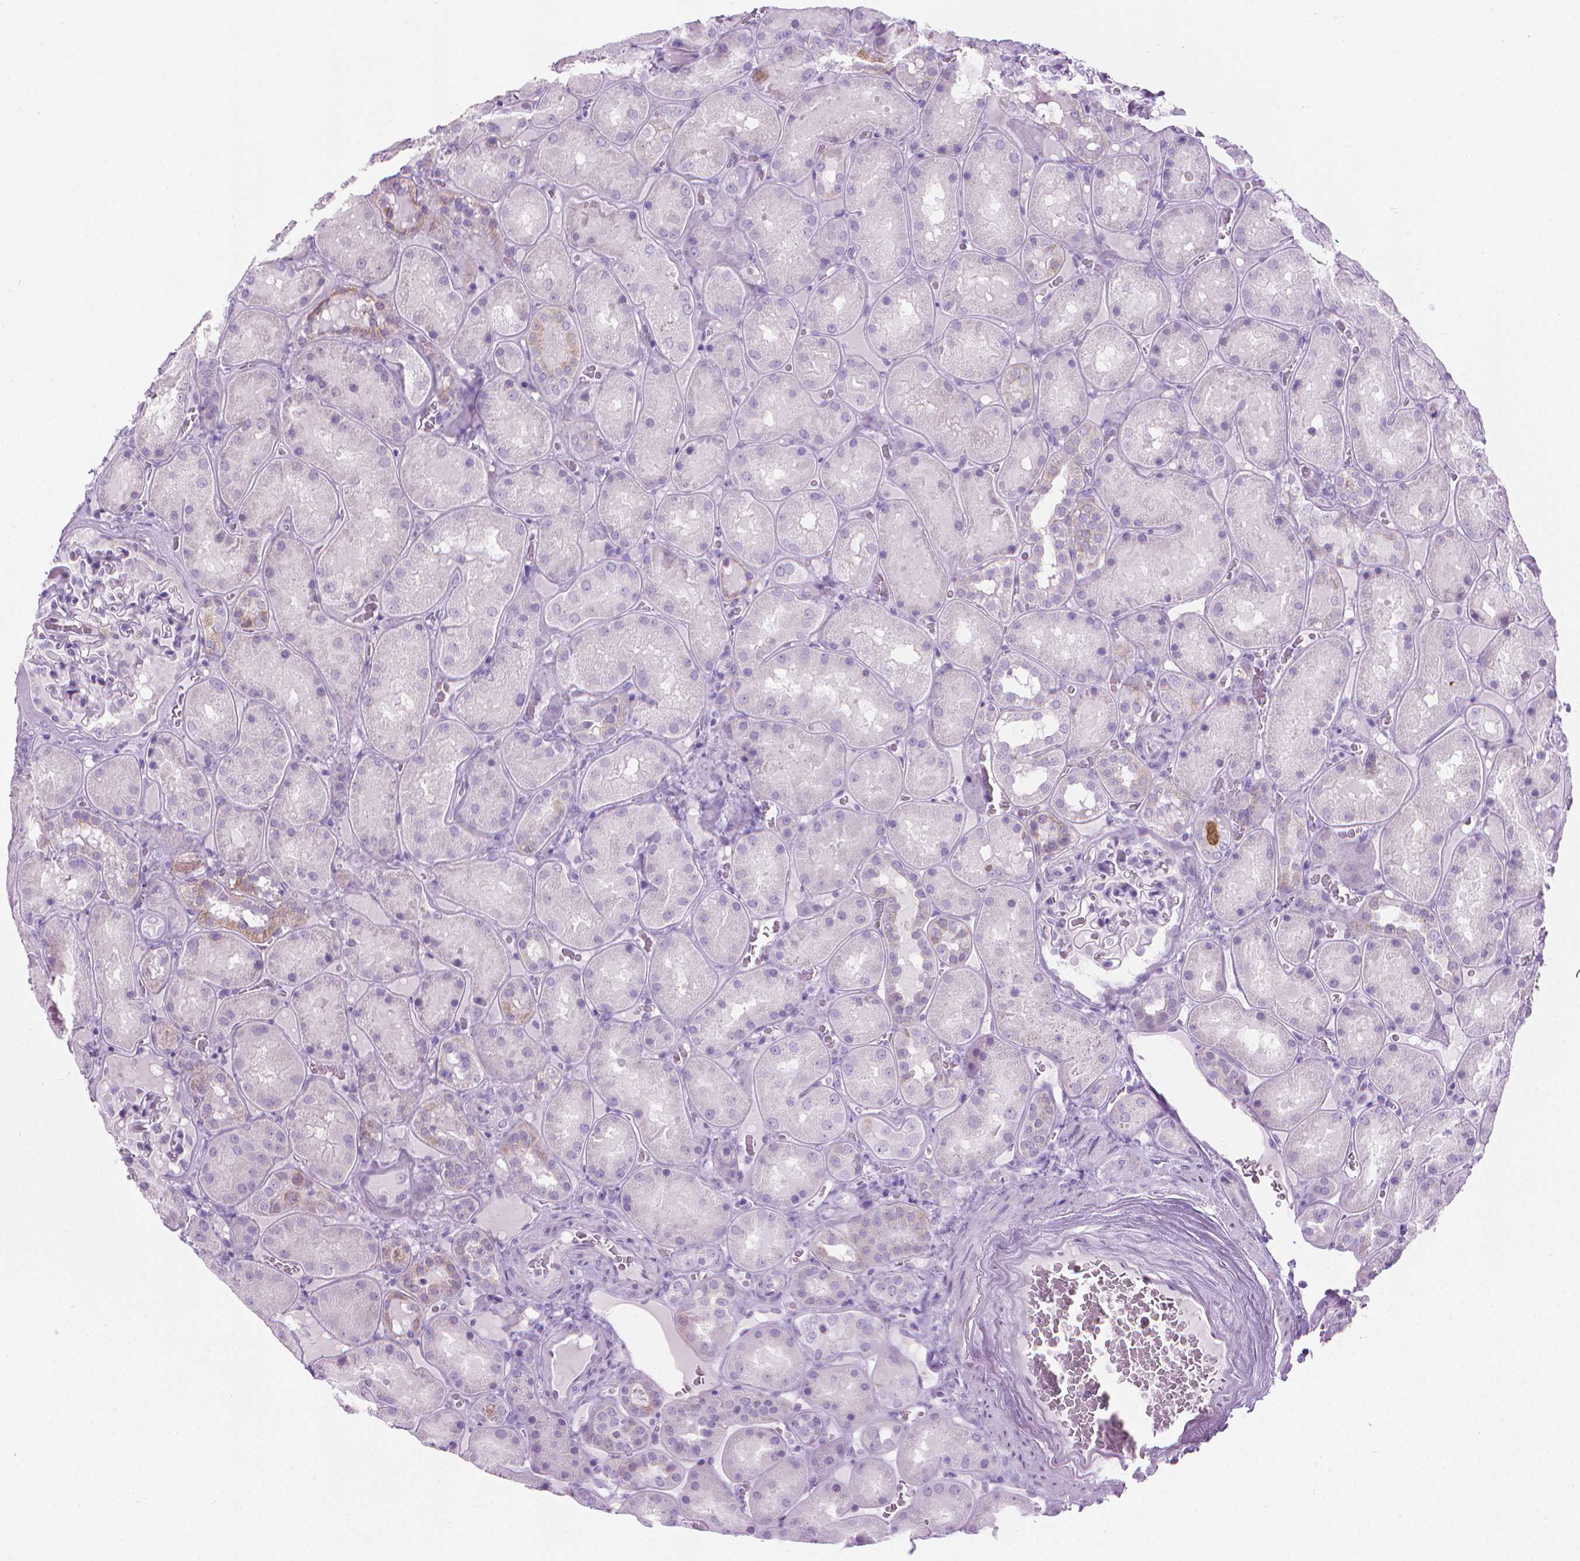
{"staining": {"intensity": "negative", "quantity": "none", "location": "none"}, "tissue": "kidney", "cell_type": "Cells in glomeruli", "image_type": "normal", "snomed": [{"axis": "morphology", "description": "Normal tissue, NOS"}, {"axis": "topography", "description": "Kidney"}], "caption": "Immunohistochemistry micrograph of benign human kidney stained for a protein (brown), which reveals no expression in cells in glomeruli.", "gene": "CFAP52", "patient": {"sex": "male", "age": 73}}